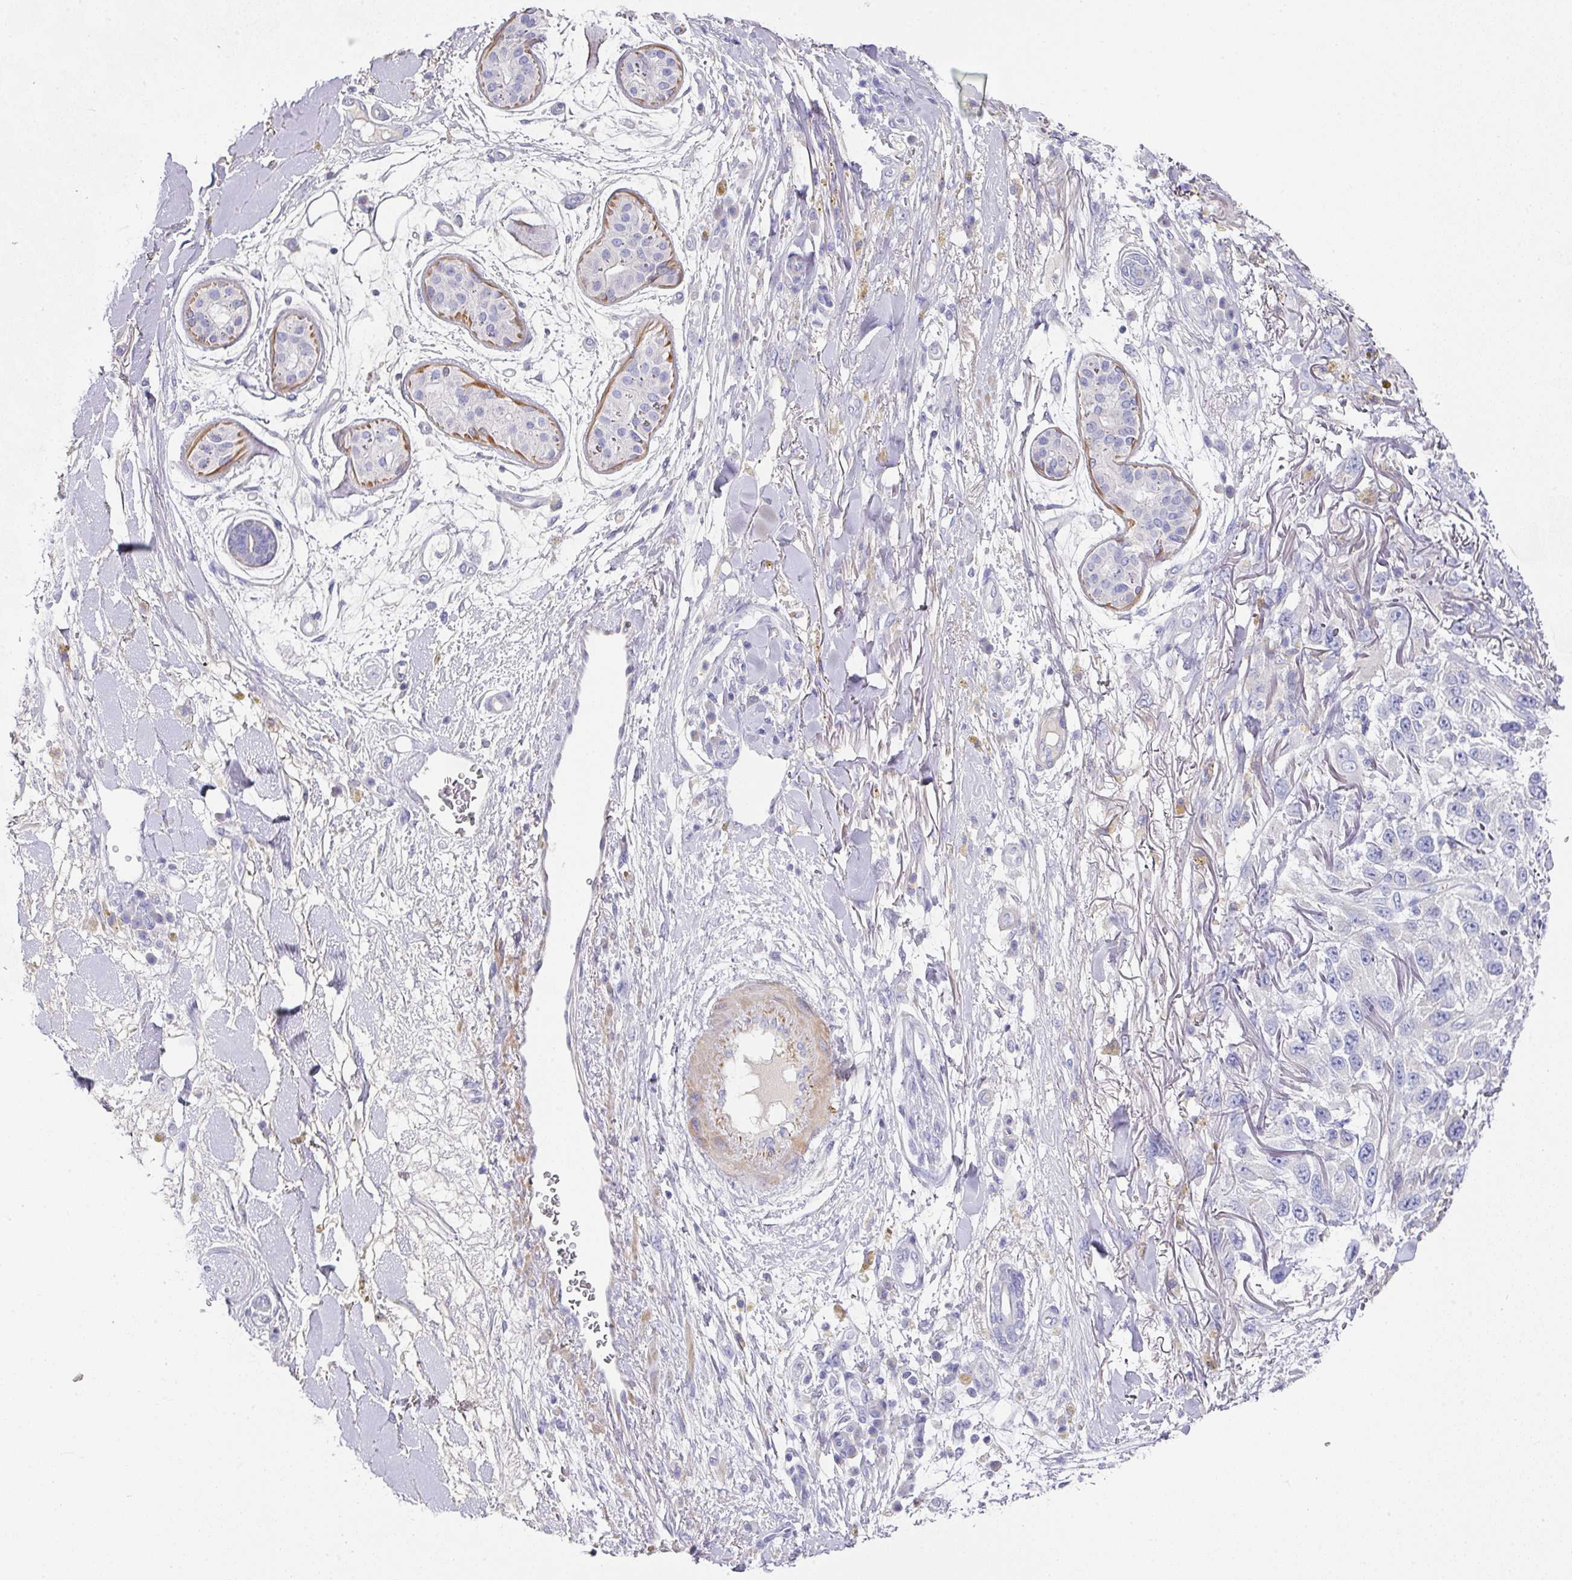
{"staining": {"intensity": "negative", "quantity": "none", "location": "none"}, "tissue": "melanoma", "cell_type": "Tumor cells", "image_type": "cancer", "snomed": [{"axis": "morphology", "description": "Normal tissue, NOS"}, {"axis": "morphology", "description": "Malignant melanoma, NOS"}, {"axis": "topography", "description": "Skin"}], "caption": "Immunohistochemistry (IHC) of malignant melanoma exhibits no positivity in tumor cells.", "gene": "TARM1", "patient": {"sex": "female", "age": 96}}